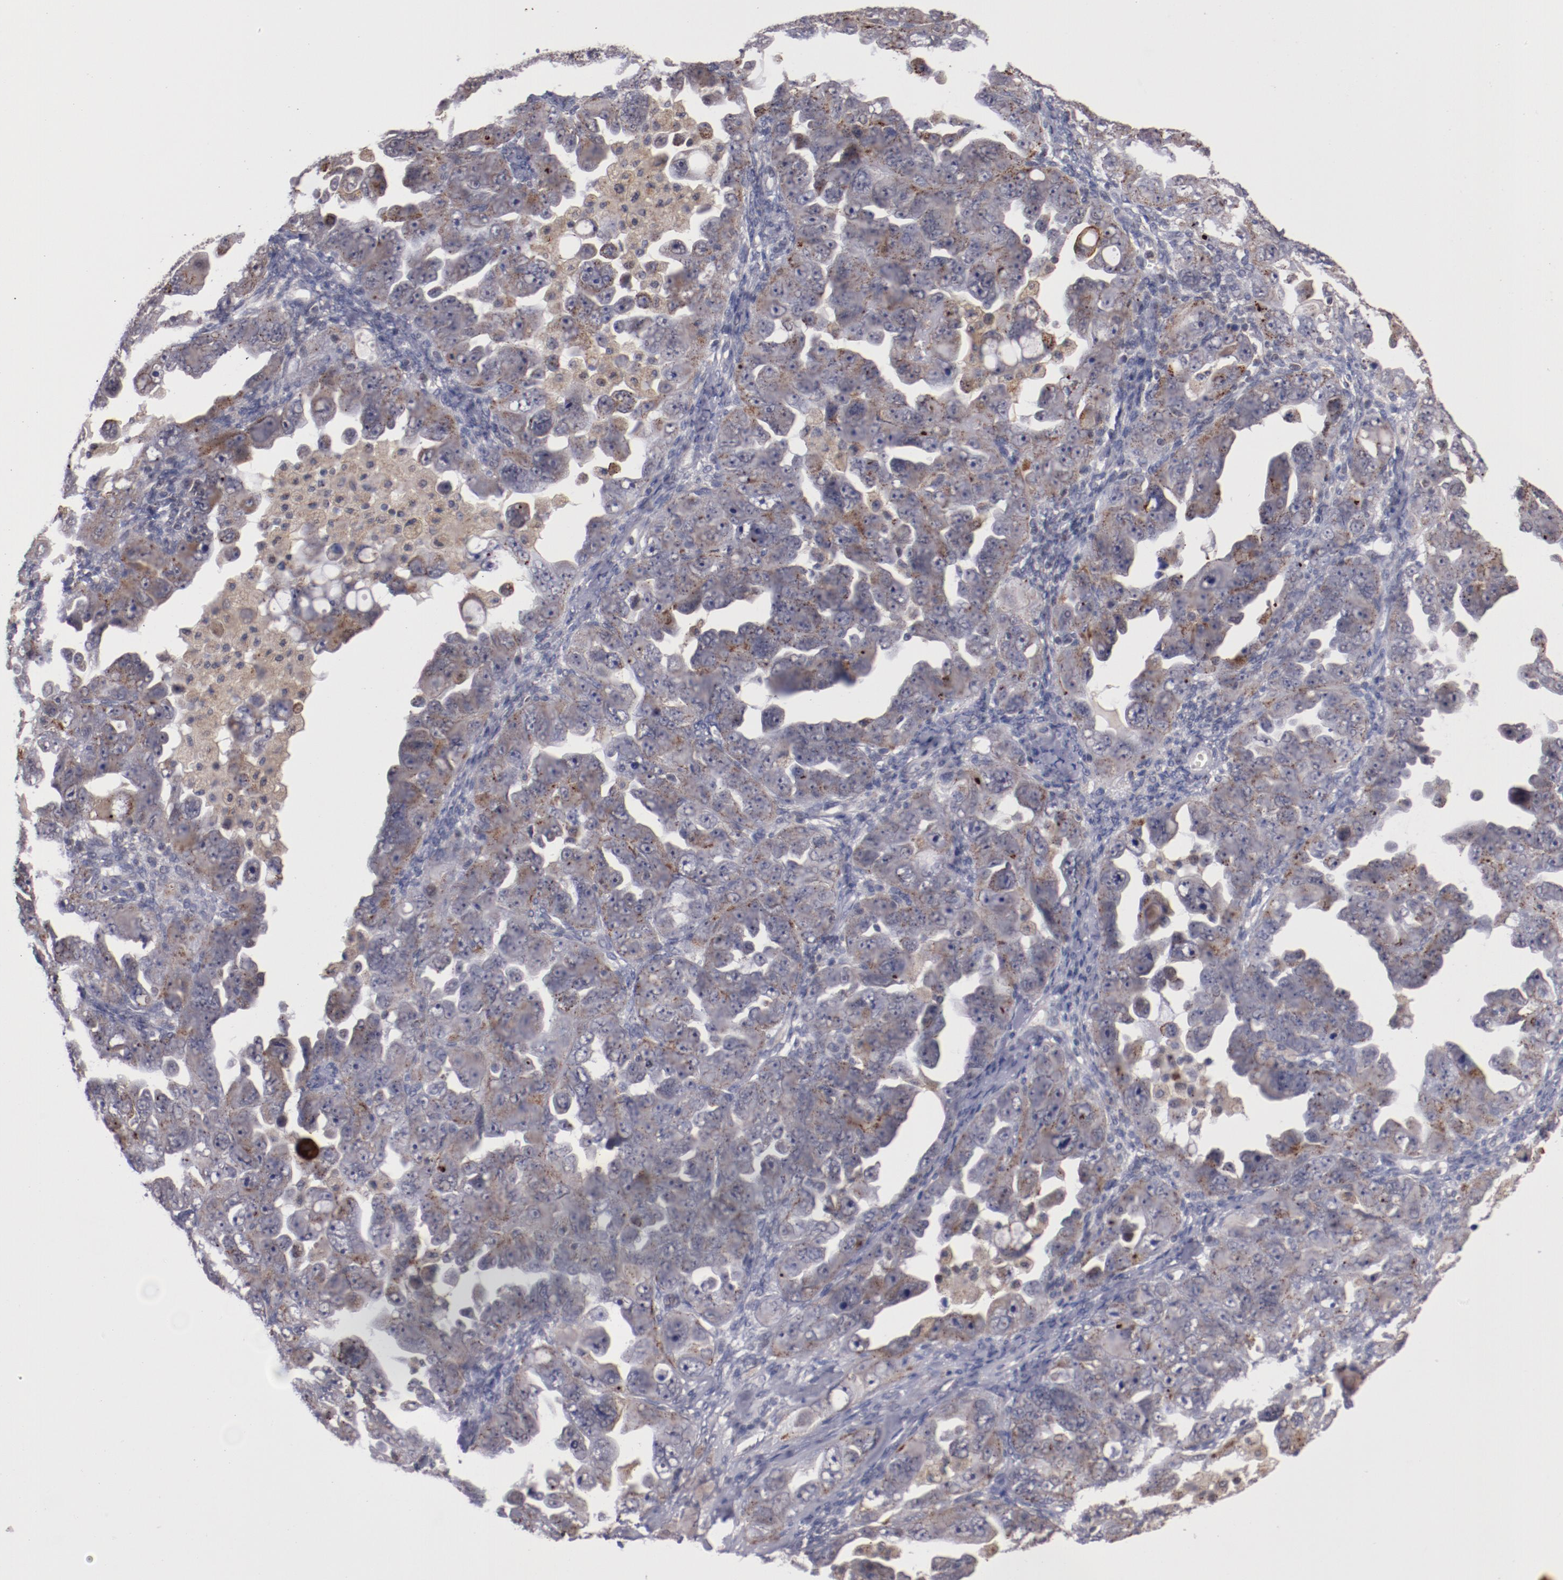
{"staining": {"intensity": "negative", "quantity": "none", "location": "none"}, "tissue": "ovarian cancer", "cell_type": "Tumor cells", "image_type": "cancer", "snomed": [{"axis": "morphology", "description": "Cystadenocarcinoma, serous, NOS"}, {"axis": "topography", "description": "Ovary"}], "caption": "This is an immunohistochemistry photomicrograph of human serous cystadenocarcinoma (ovarian). There is no positivity in tumor cells.", "gene": "SYP", "patient": {"sex": "female", "age": 66}}